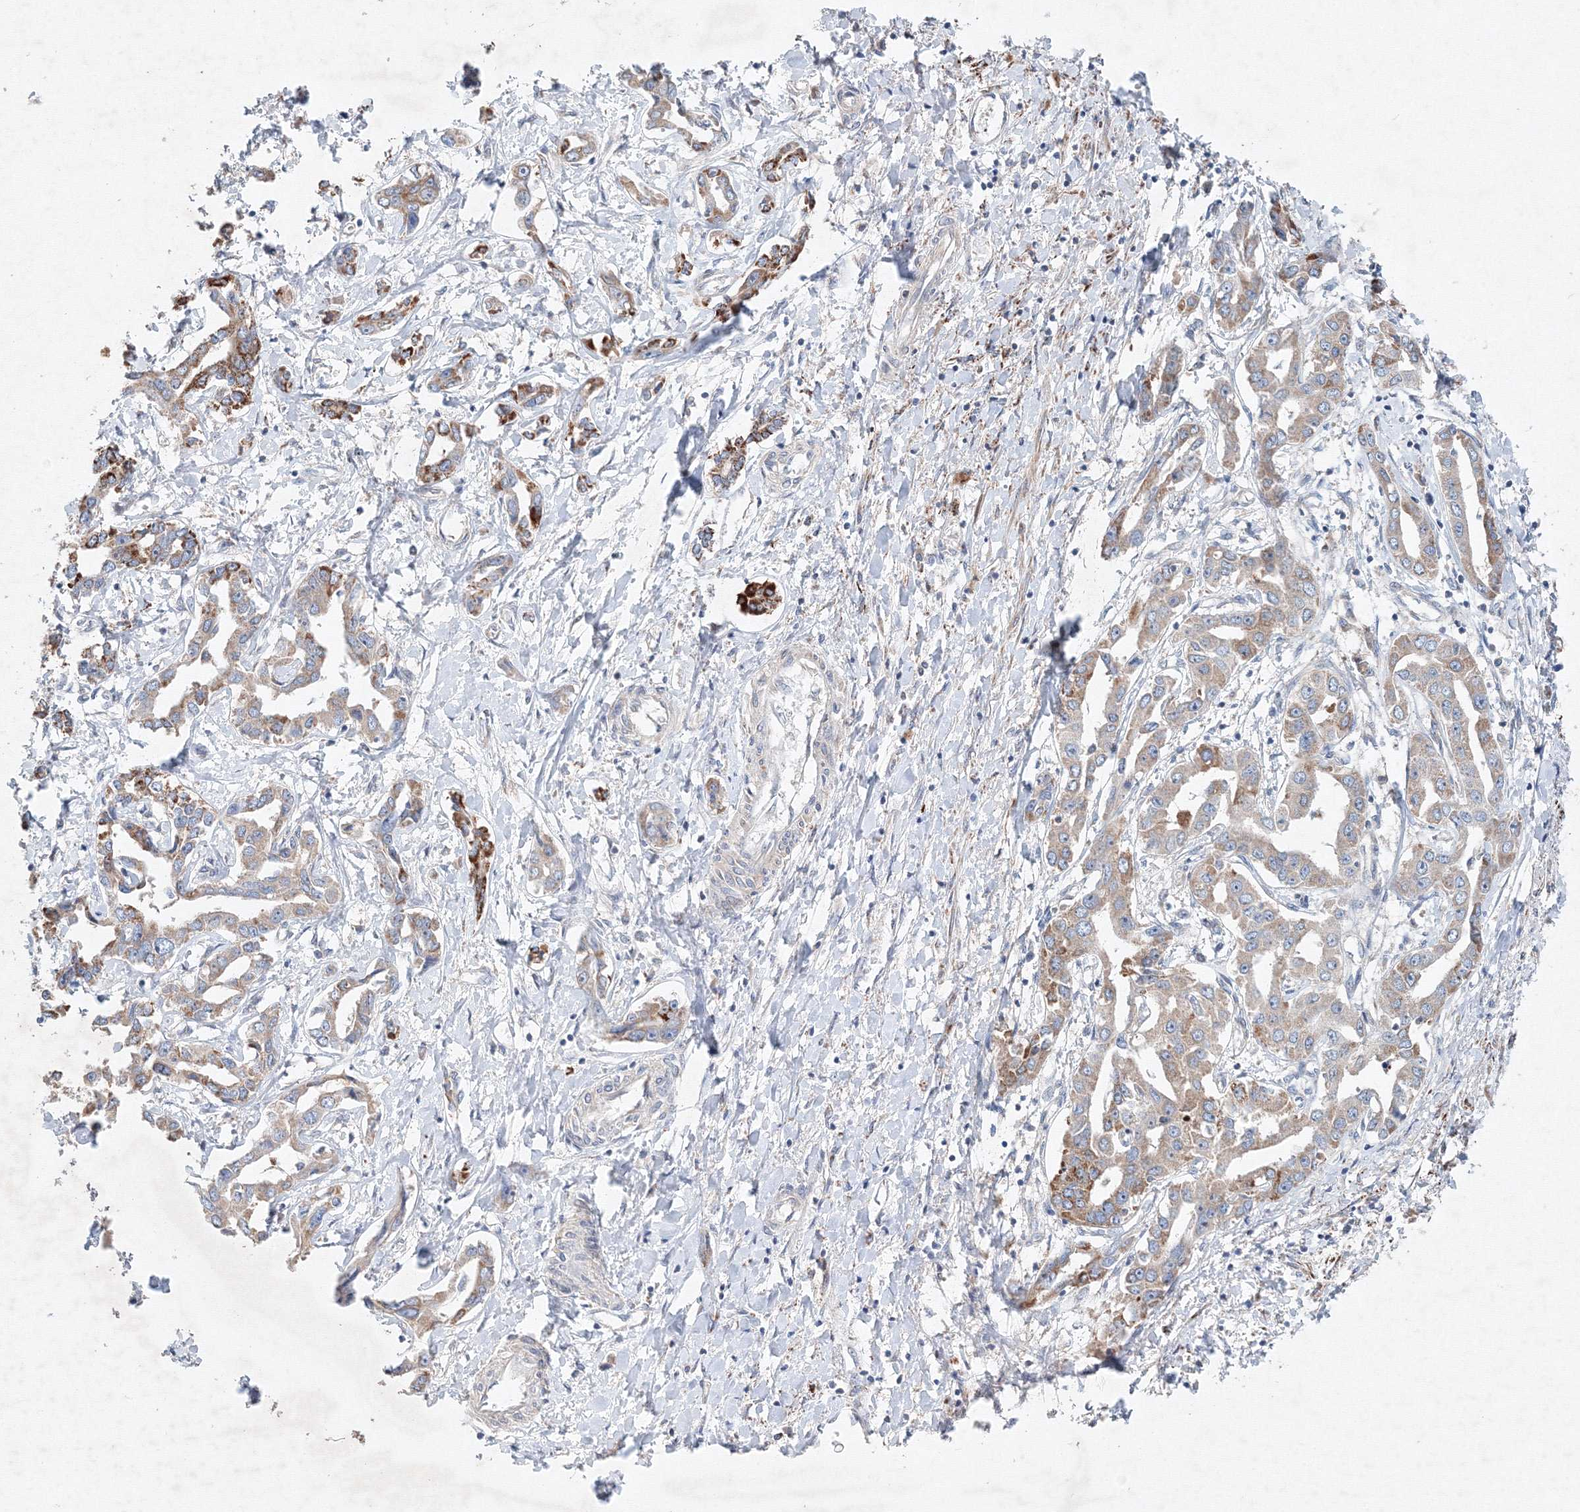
{"staining": {"intensity": "moderate", "quantity": "25%-75%", "location": "cytoplasmic/membranous"}, "tissue": "liver cancer", "cell_type": "Tumor cells", "image_type": "cancer", "snomed": [{"axis": "morphology", "description": "Cholangiocarcinoma"}, {"axis": "topography", "description": "Liver"}], "caption": "Protein expression analysis of human cholangiocarcinoma (liver) reveals moderate cytoplasmic/membranous positivity in about 25%-75% of tumor cells. The staining was performed using DAB, with brown indicating positive protein expression. Nuclei are stained blue with hematoxylin.", "gene": "WDR49", "patient": {"sex": "male", "age": 59}}